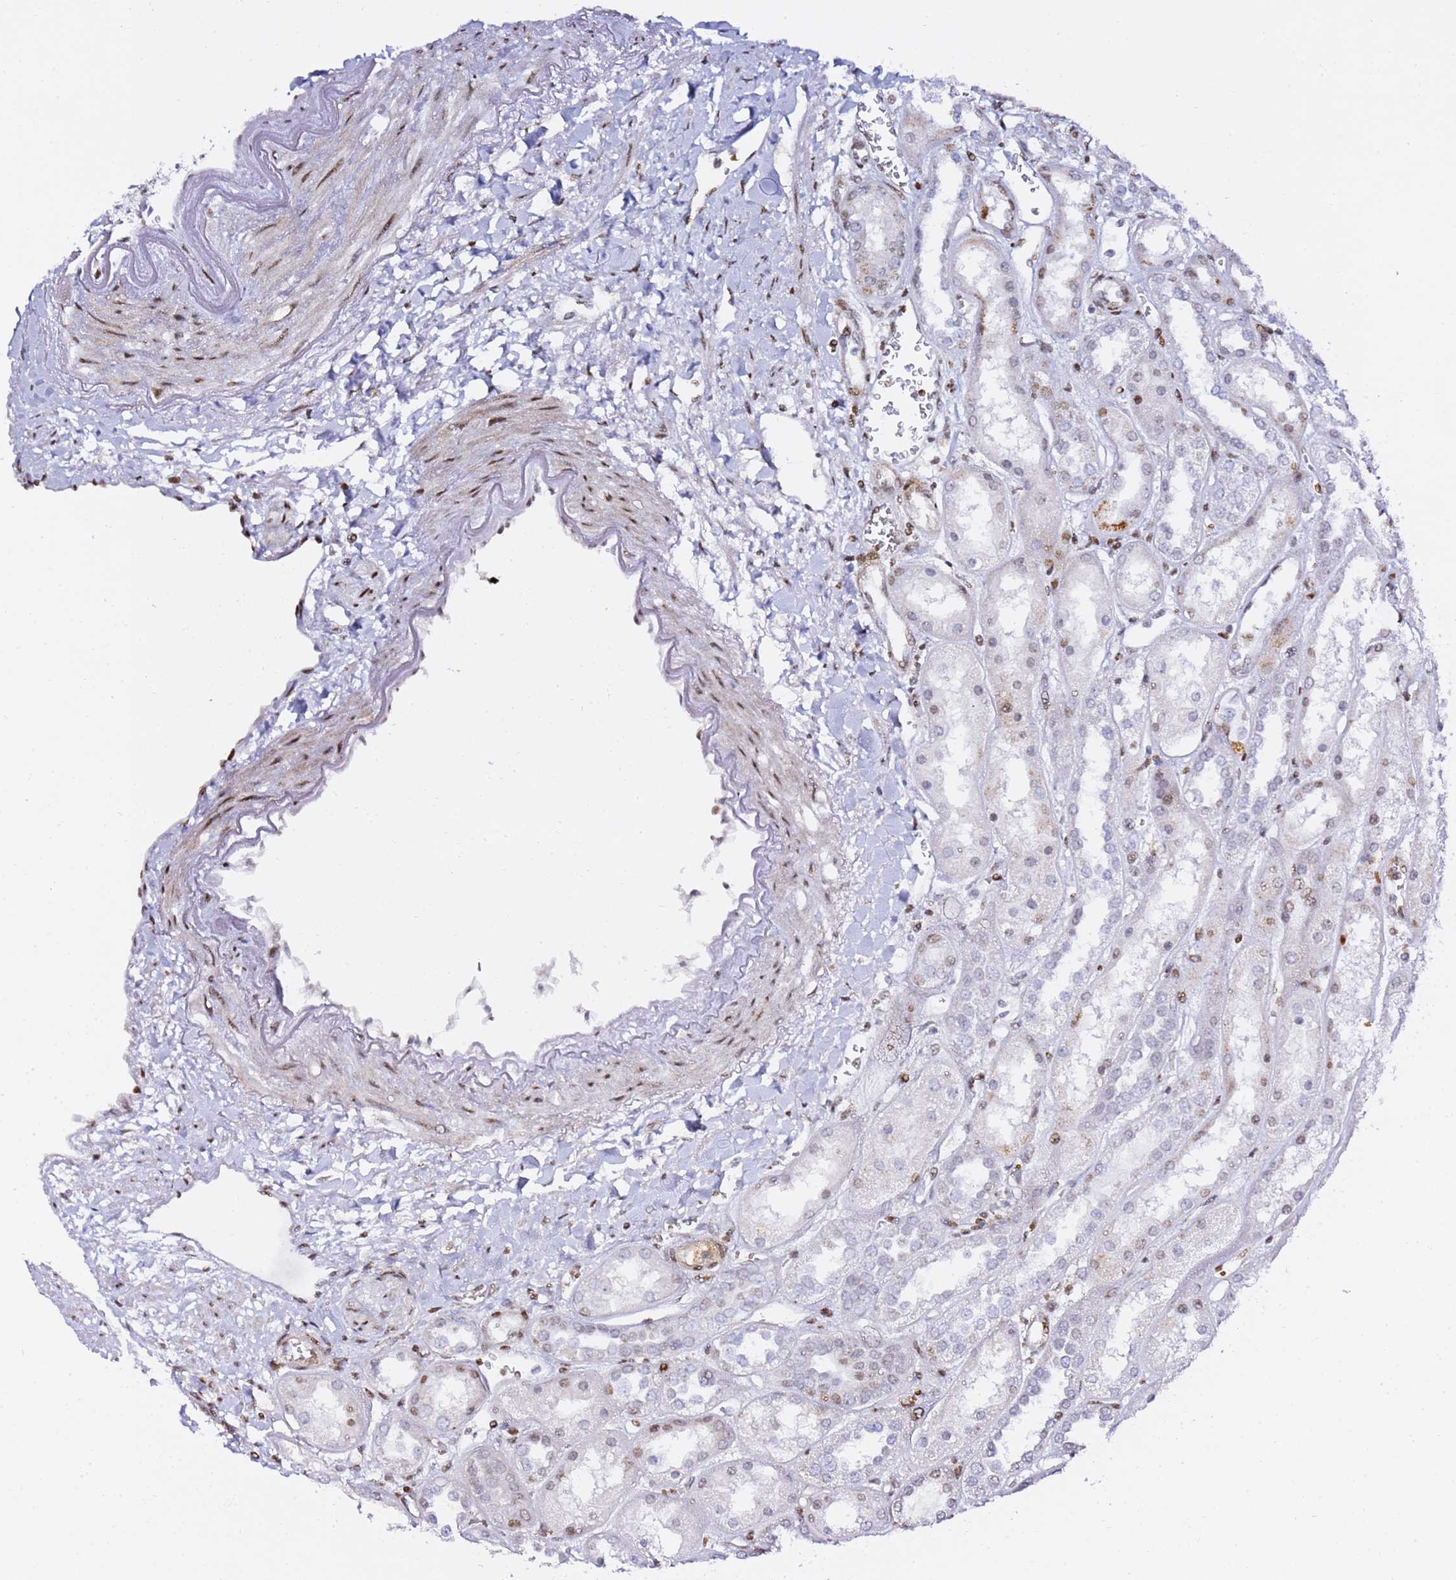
{"staining": {"intensity": "moderate", "quantity": "25%-75%", "location": "nuclear"}, "tissue": "kidney", "cell_type": "Cells in glomeruli", "image_type": "normal", "snomed": [{"axis": "morphology", "description": "Normal tissue, NOS"}, {"axis": "topography", "description": "Kidney"}], "caption": "Immunohistochemical staining of normal human kidney displays 25%-75% levels of moderate nuclear protein staining in about 25%-75% of cells in glomeruli.", "gene": "GBP2", "patient": {"sex": "male", "age": 70}}